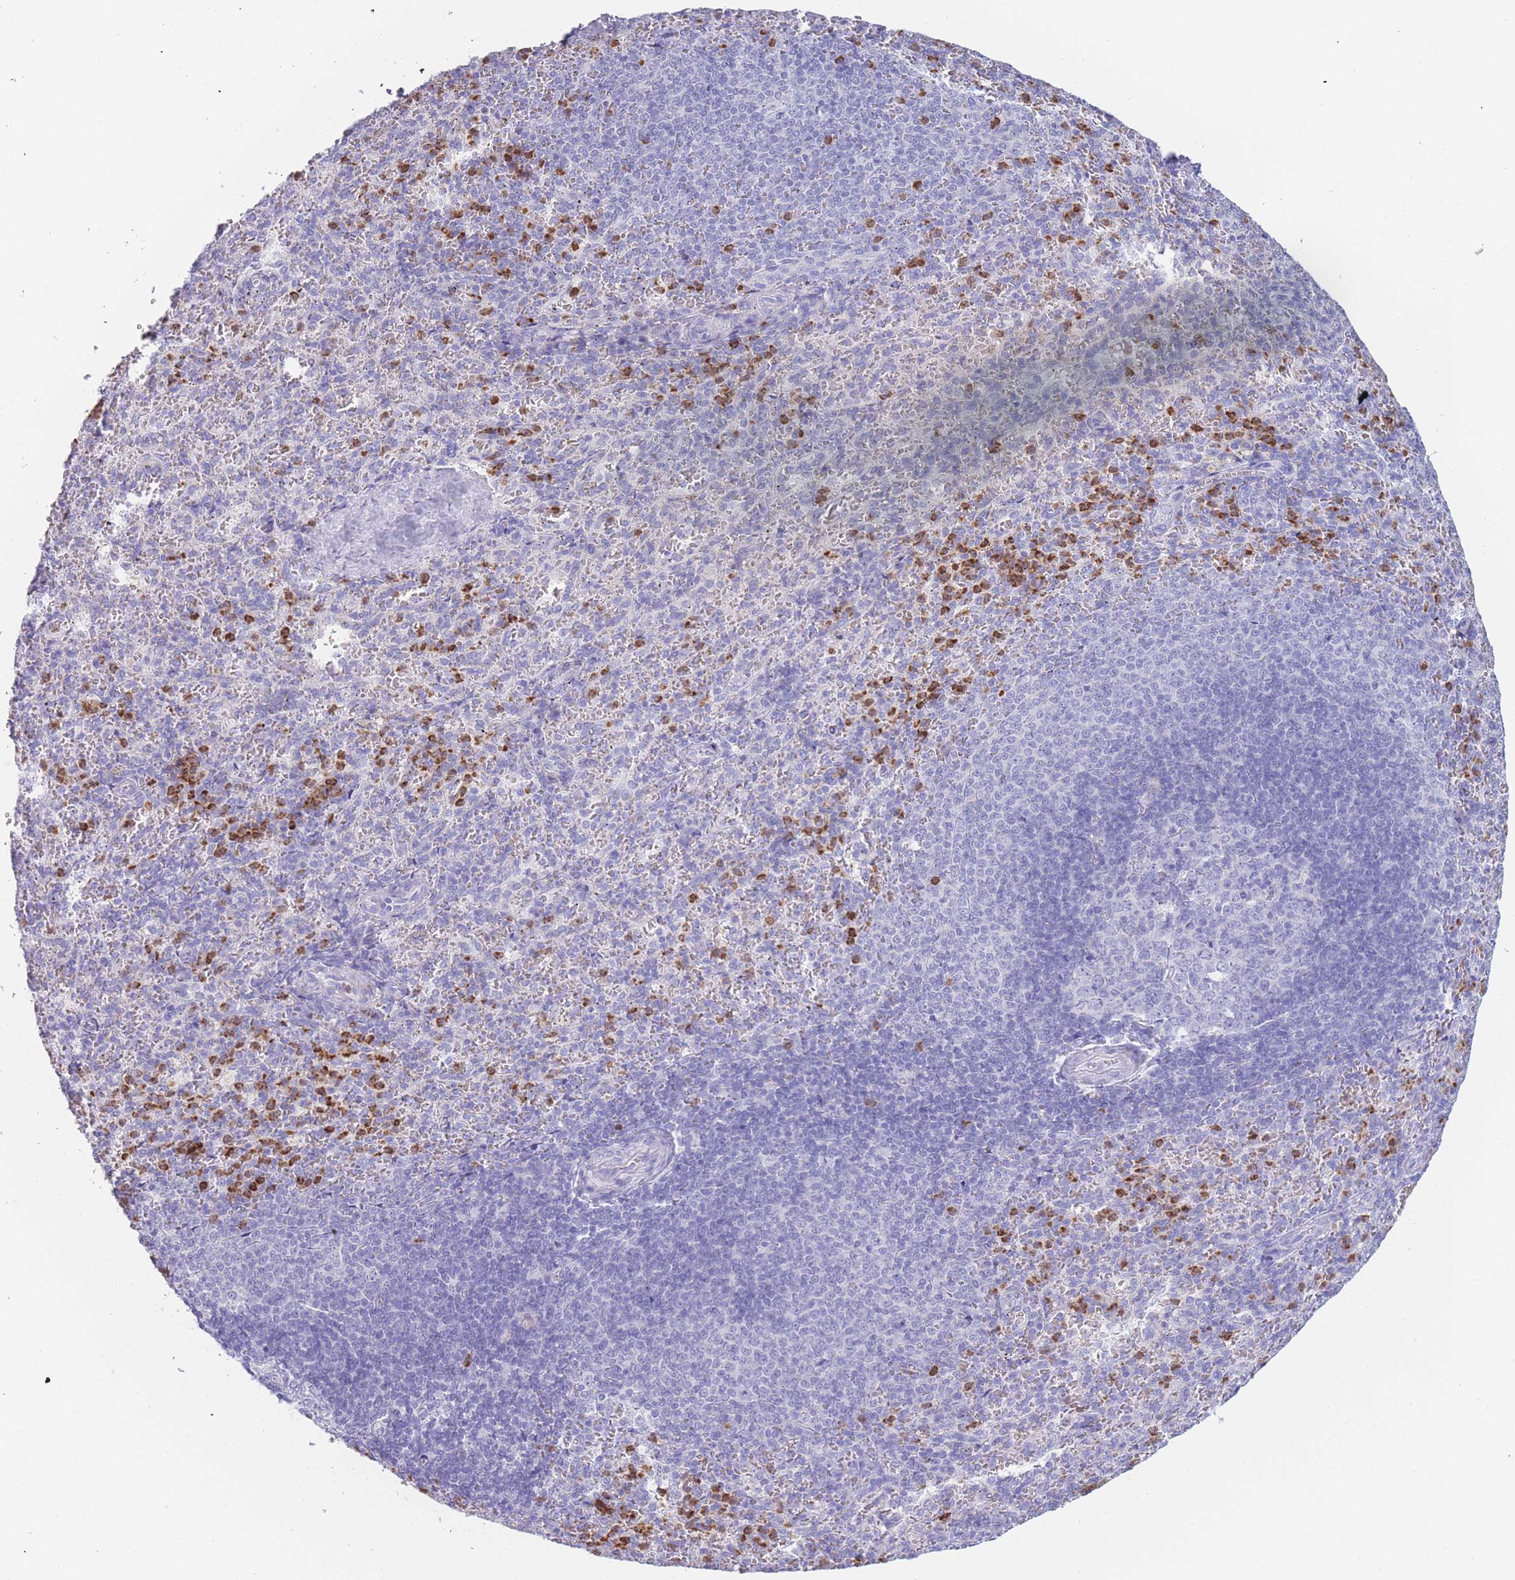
{"staining": {"intensity": "moderate", "quantity": "25%-75%", "location": "cytoplasmic/membranous"}, "tissue": "spleen", "cell_type": "Cells in red pulp", "image_type": "normal", "snomed": [{"axis": "morphology", "description": "Normal tissue, NOS"}, {"axis": "topography", "description": "Spleen"}], "caption": "High-power microscopy captured an immunohistochemistry (IHC) micrograph of unremarkable spleen, revealing moderate cytoplasmic/membranous expression in approximately 25%-75% of cells in red pulp.", "gene": "ZNF627", "patient": {"sex": "female", "age": 21}}